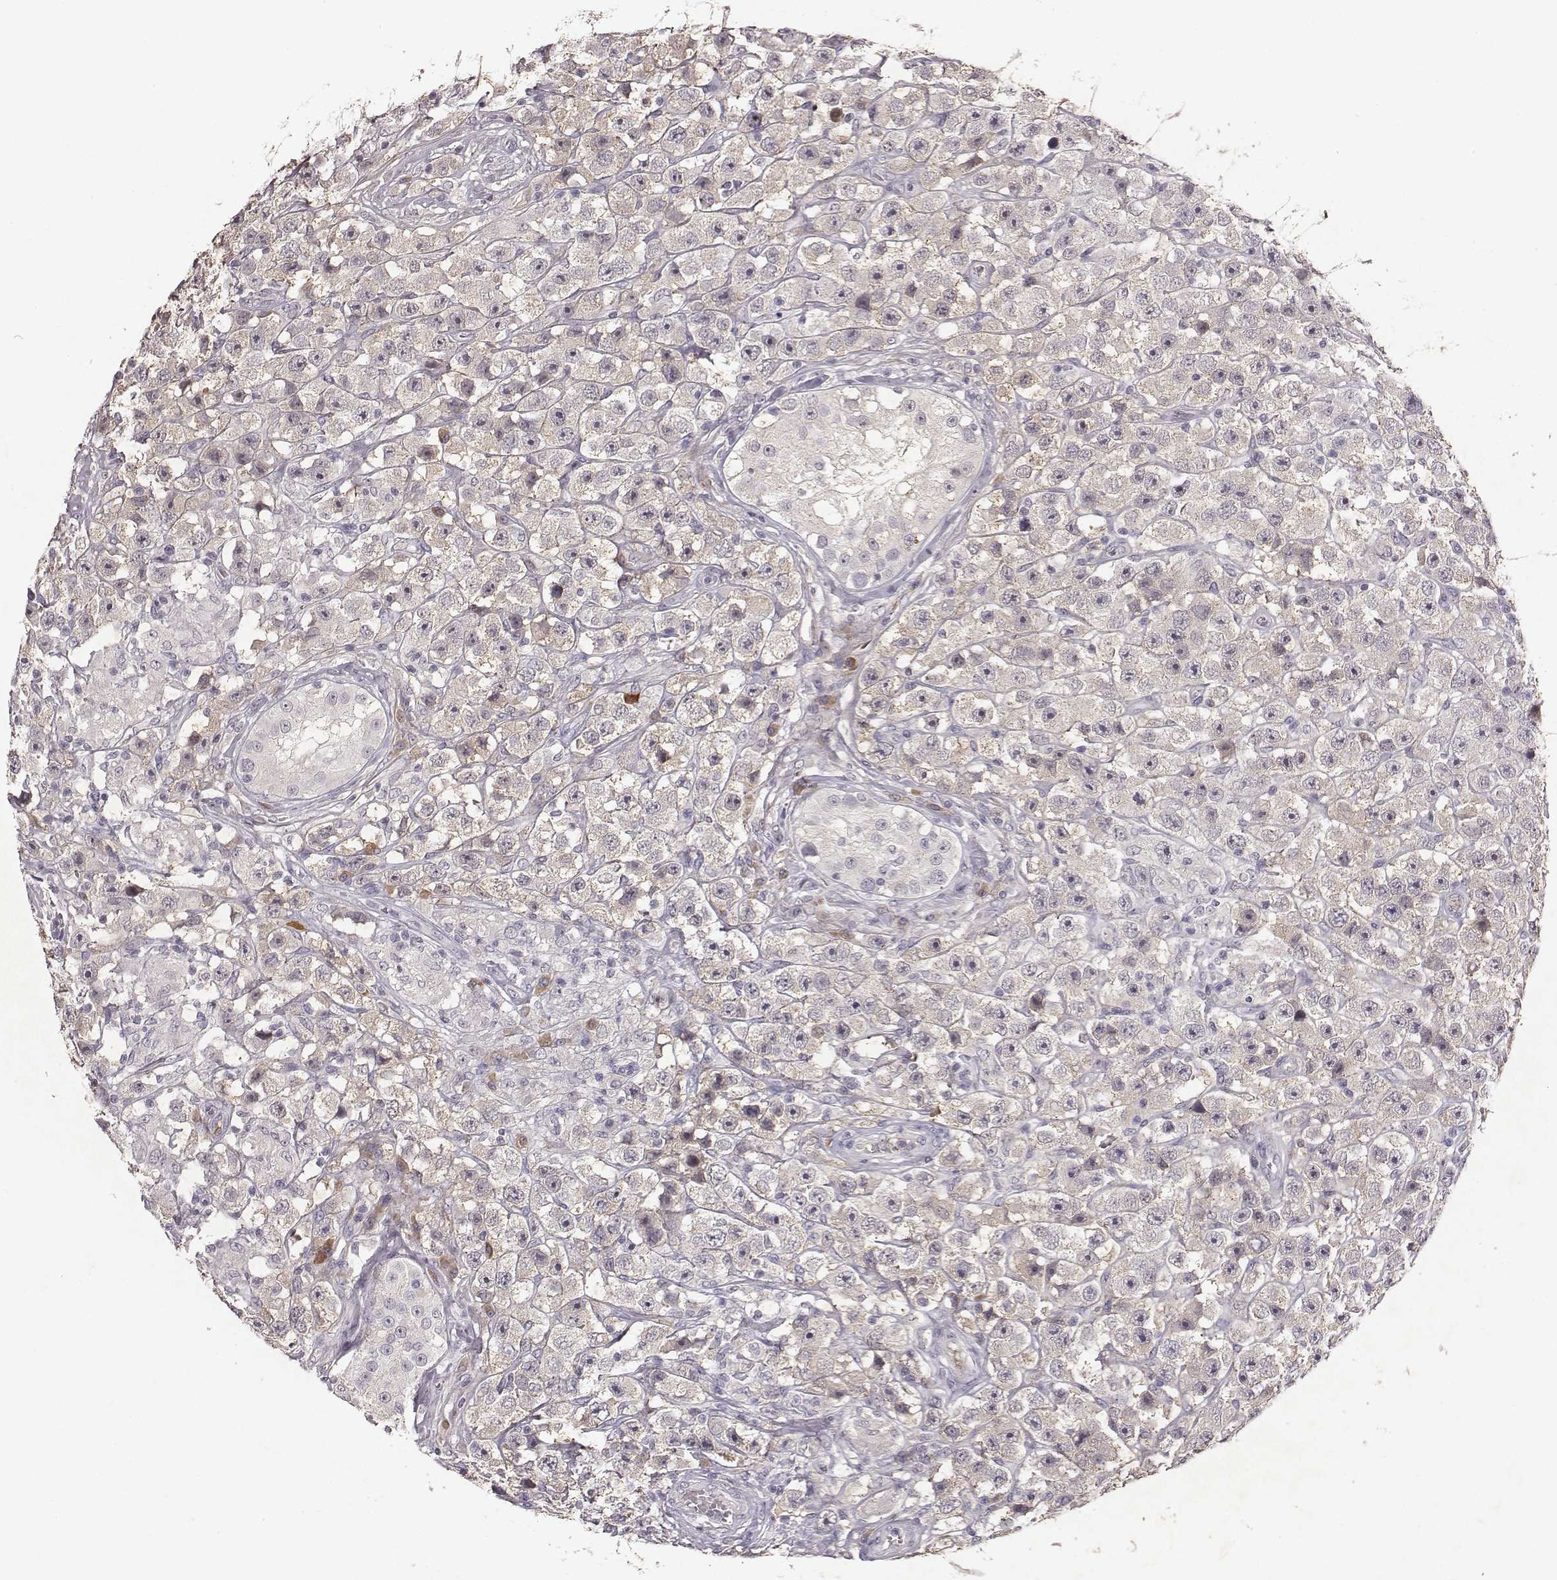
{"staining": {"intensity": "negative", "quantity": "none", "location": "none"}, "tissue": "testis cancer", "cell_type": "Tumor cells", "image_type": "cancer", "snomed": [{"axis": "morphology", "description": "Seminoma, NOS"}, {"axis": "topography", "description": "Testis"}], "caption": "IHC of human testis cancer (seminoma) displays no staining in tumor cells. (Brightfield microscopy of DAB (3,3'-diaminobenzidine) IHC at high magnification).", "gene": "SLC22A6", "patient": {"sex": "male", "age": 45}}